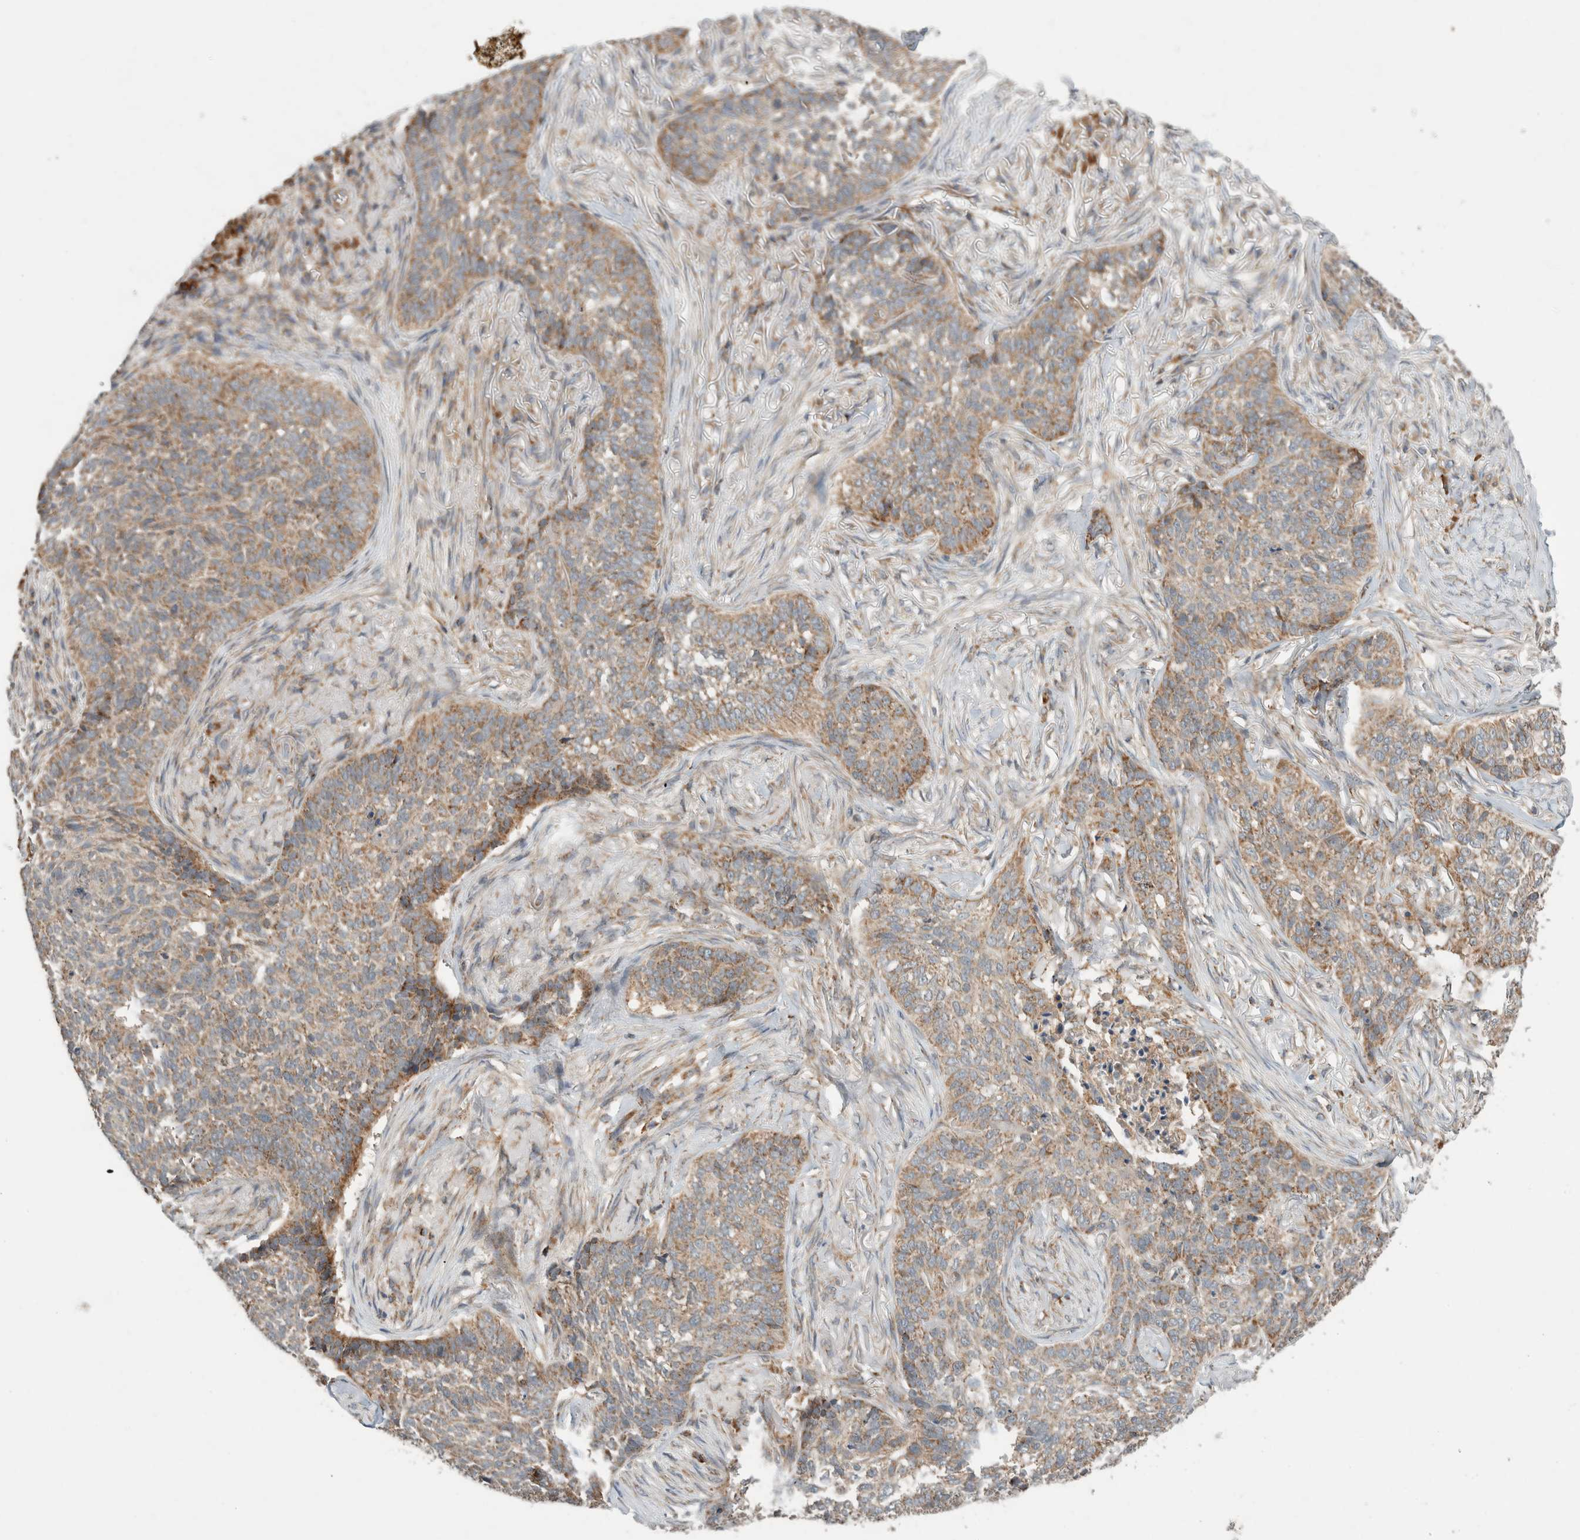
{"staining": {"intensity": "moderate", "quantity": "25%-75%", "location": "cytoplasmic/membranous"}, "tissue": "skin cancer", "cell_type": "Tumor cells", "image_type": "cancer", "snomed": [{"axis": "morphology", "description": "Basal cell carcinoma"}, {"axis": "topography", "description": "Skin"}], "caption": "Approximately 25%-75% of tumor cells in human skin cancer show moderate cytoplasmic/membranous protein staining as visualized by brown immunohistochemical staining.", "gene": "AMPD1", "patient": {"sex": "male", "age": 85}}